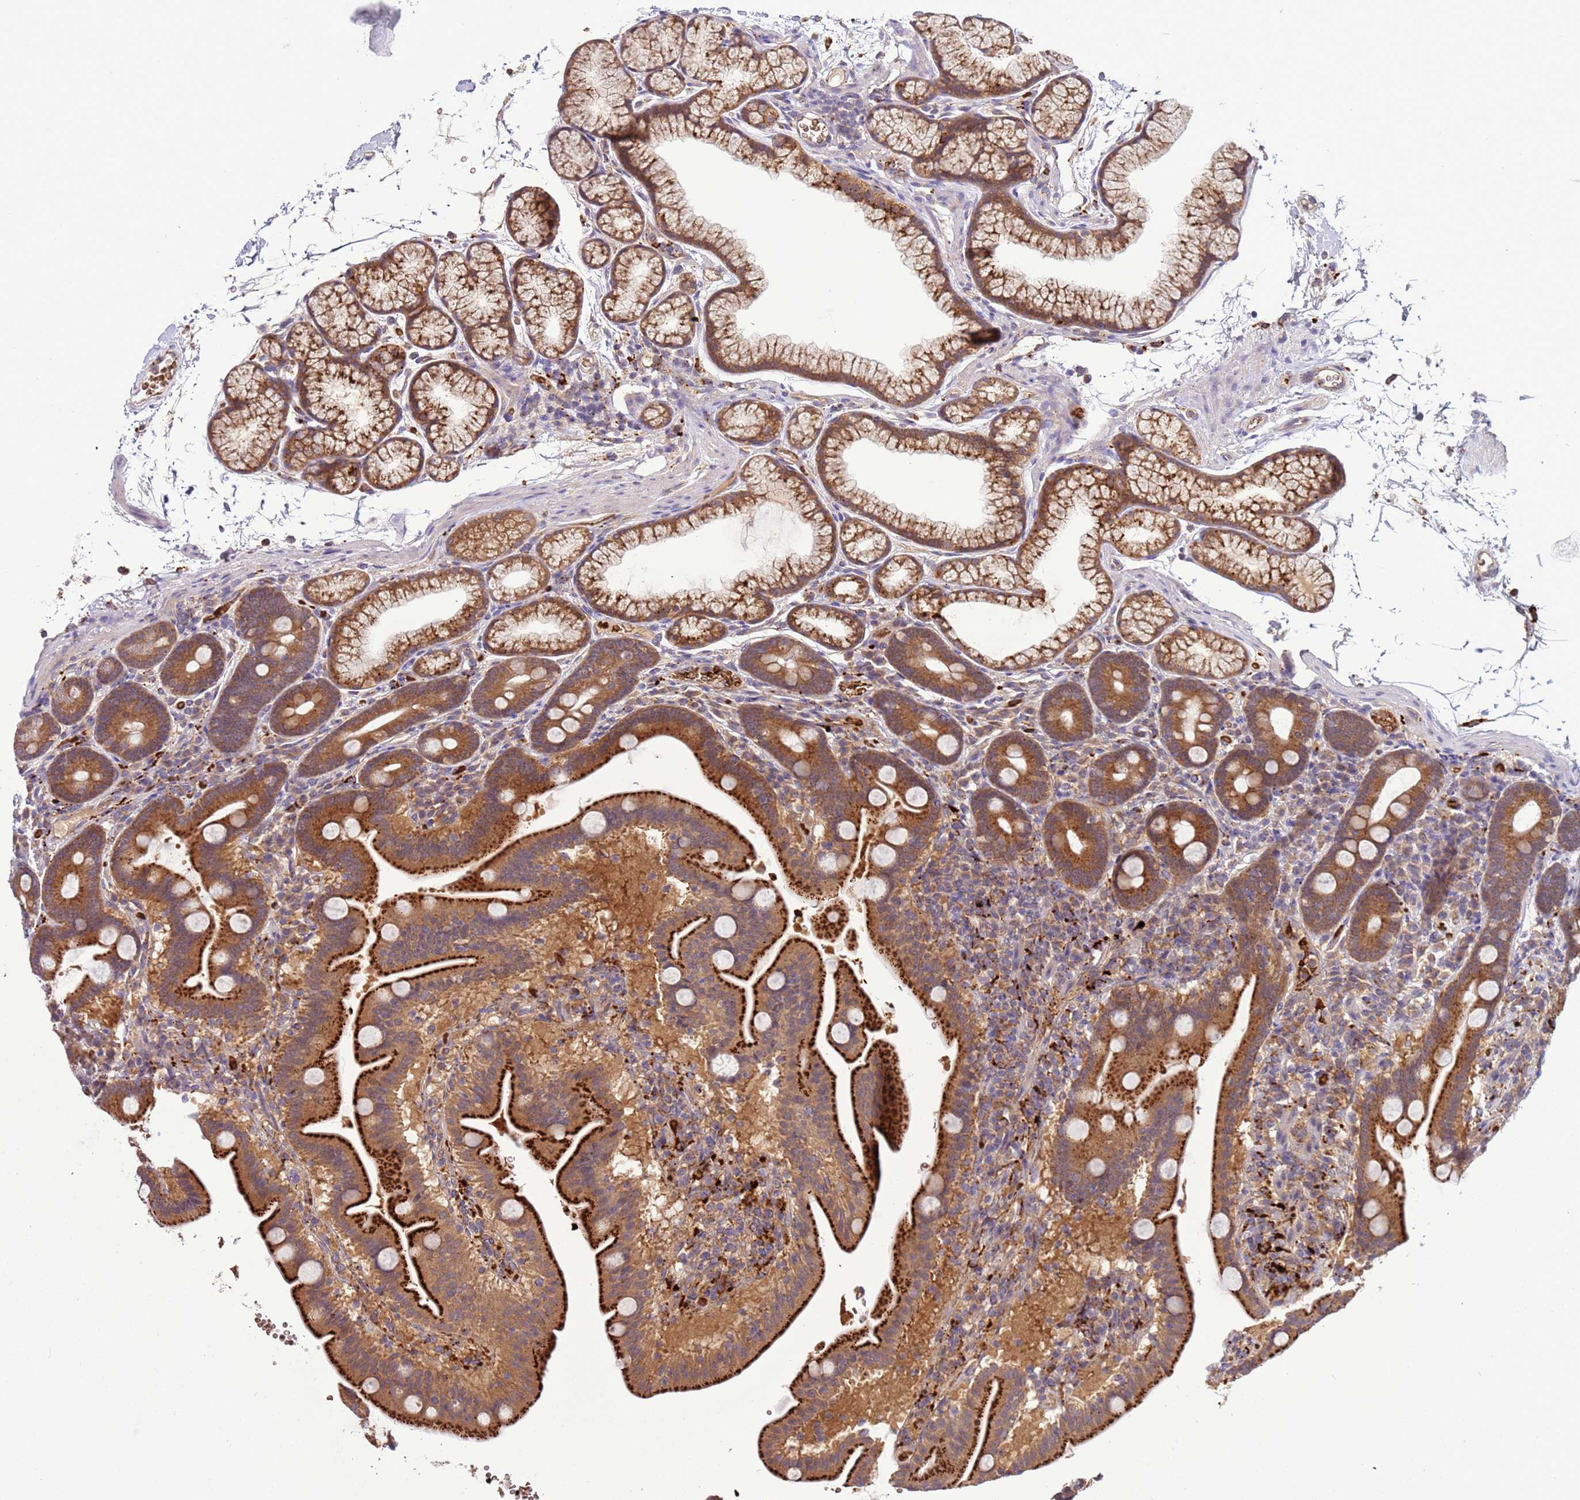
{"staining": {"intensity": "strong", "quantity": ">75%", "location": "cytoplasmic/membranous"}, "tissue": "duodenum", "cell_type": "Glandular cells", "image_type": "normal", "snomed": [{"axis": "morphology", "description": "Normal tissue, NOS"}, {"axis": "topography", "description": "Duodenum"}], "caption": "Protein staining reveals strong cytoplasmic/membranous positivity in about >75% of glandular cells in unremarkable duodenum. (IHC, brightfield microscopy, high magnification).", "gene": "VPS36", "patient": {"sex": "male", "age": 54}}